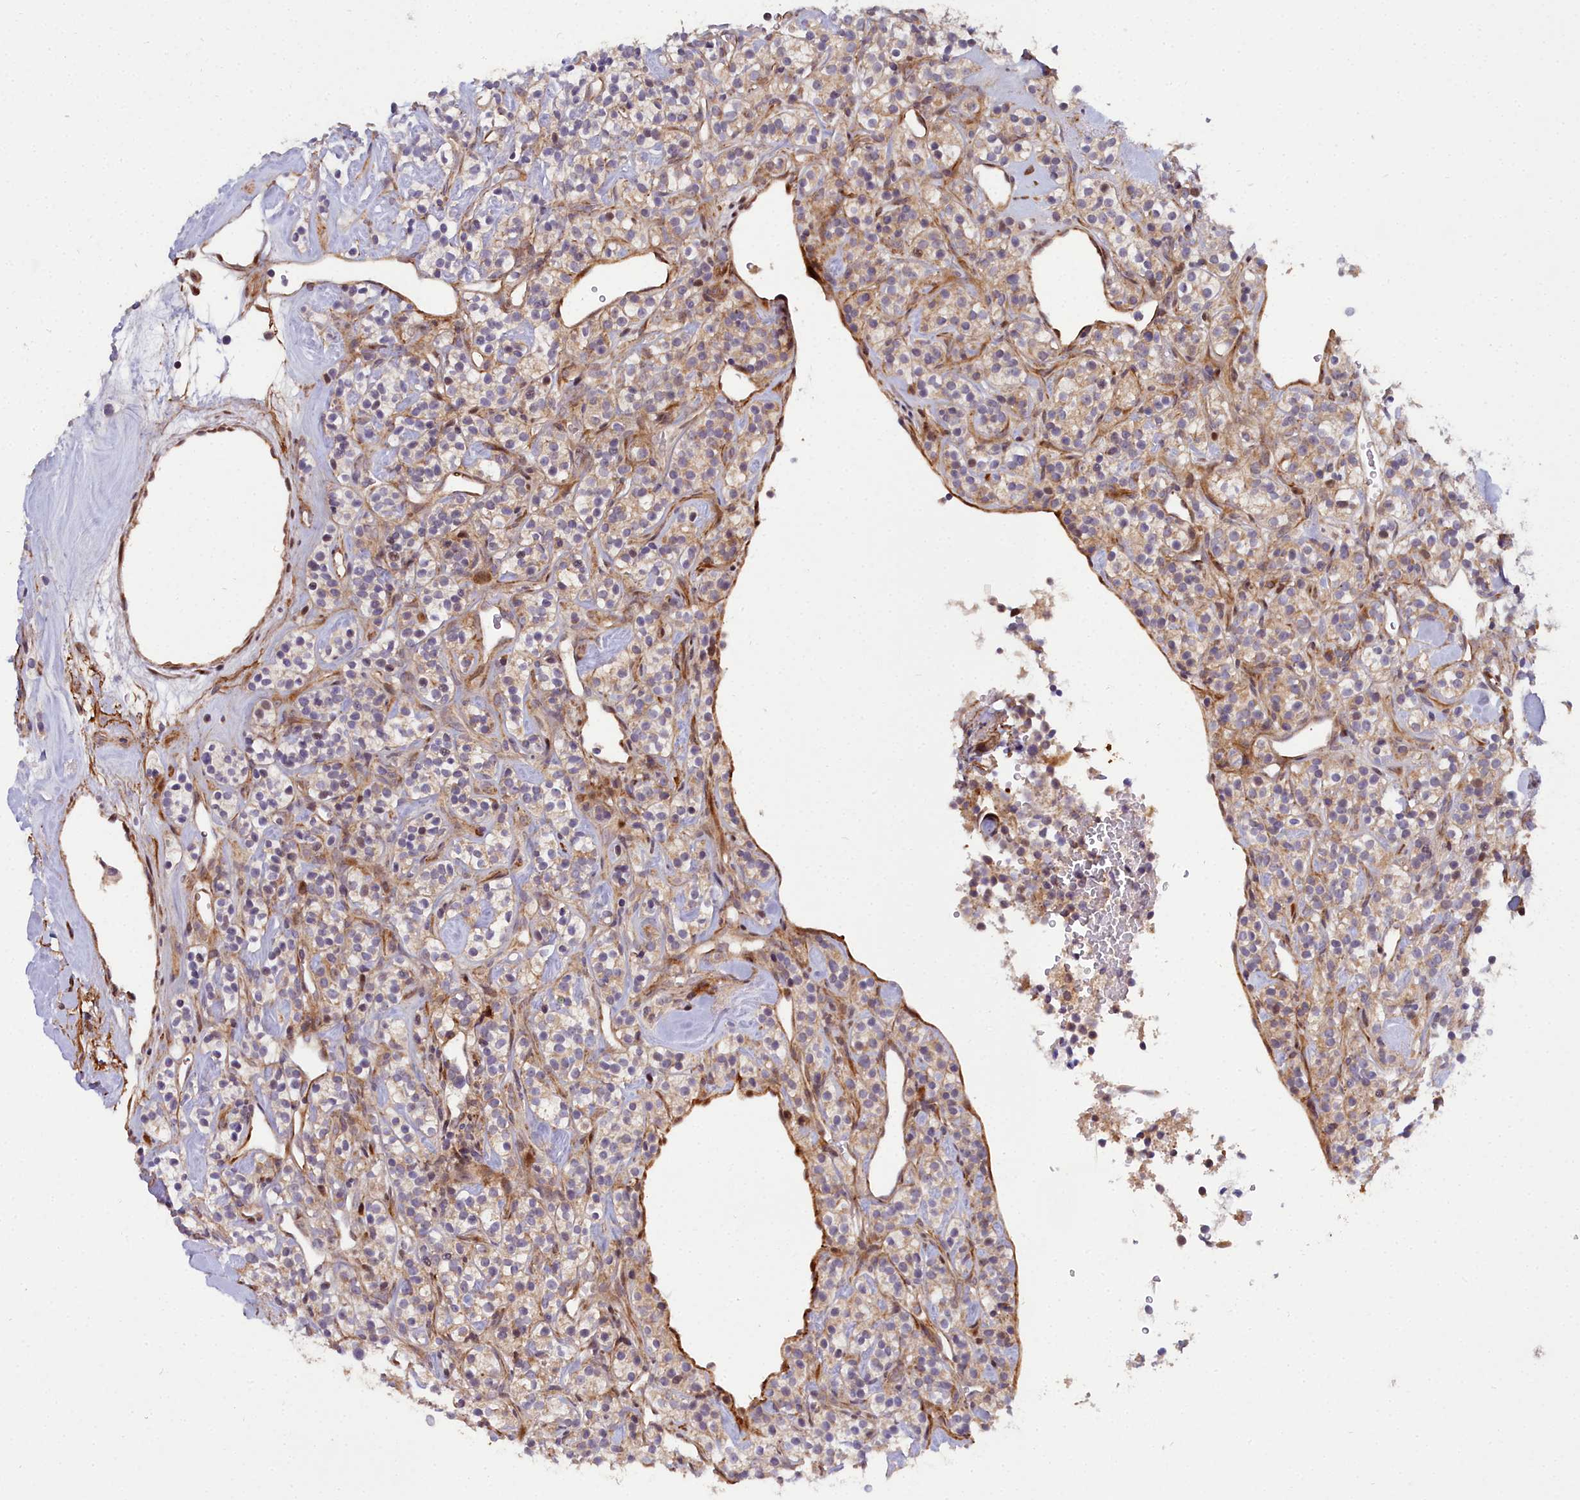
{"staining": {"intensity": "weak", "quantity": "25%-75%", "location": "cytoplasmic/membranous"}, "tissue": "renal cancer", "cell_type": "Tumor cells", "image_type": "cancer", "snomed": [{"axis": "morphology", "description": "Adenocarcinoma, NOS"}, {"axis": "topography", "description": "Kidney"}], "caption": "Brown immunohistochemical staining in human renal cancer (adenocarcinoma) exhibits weak cytoplasmic/membranous positivity in about 25%-75% of tumor cells.", "gene": "MRPS11", "patient": {"sex": "male", "age": 77}}